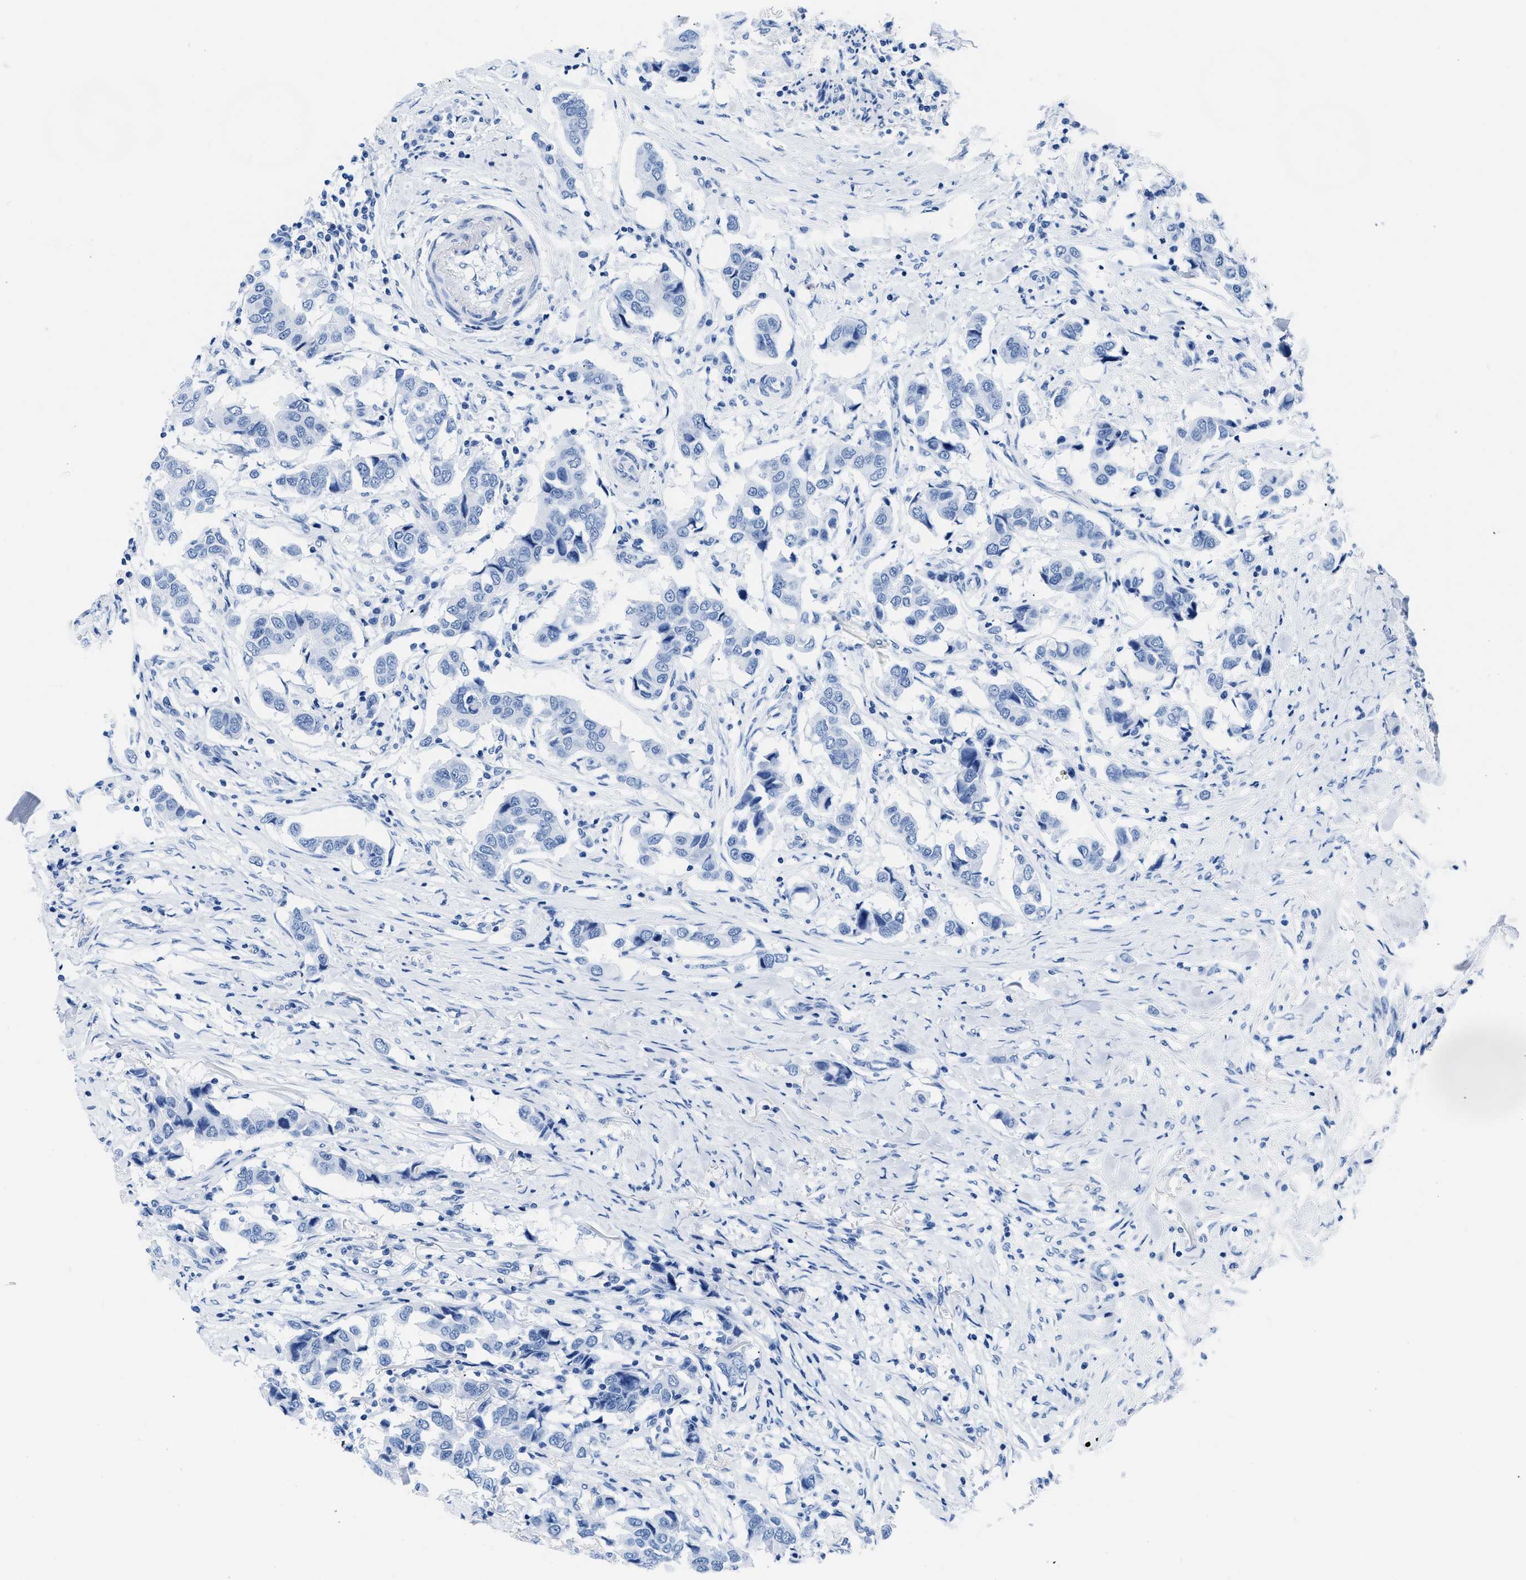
{"staining": {"intensity": "negative", "quantity": "none", "location": "none"}, "tissue": "breast cancer", "cell_type": "Tumor cells", "image_type": "cancer", "snomed": [{"axis": "morphology", "description": "Duct carcinoma"}, {"axis": "topography", "description": "Breast"}], "caption": "The image shows no significant positivity in tumor cells of breast cancer (invasive ductal carcinoma).", "gene": "CTBP1", "patient": {"sex": "female", "age": 80}}